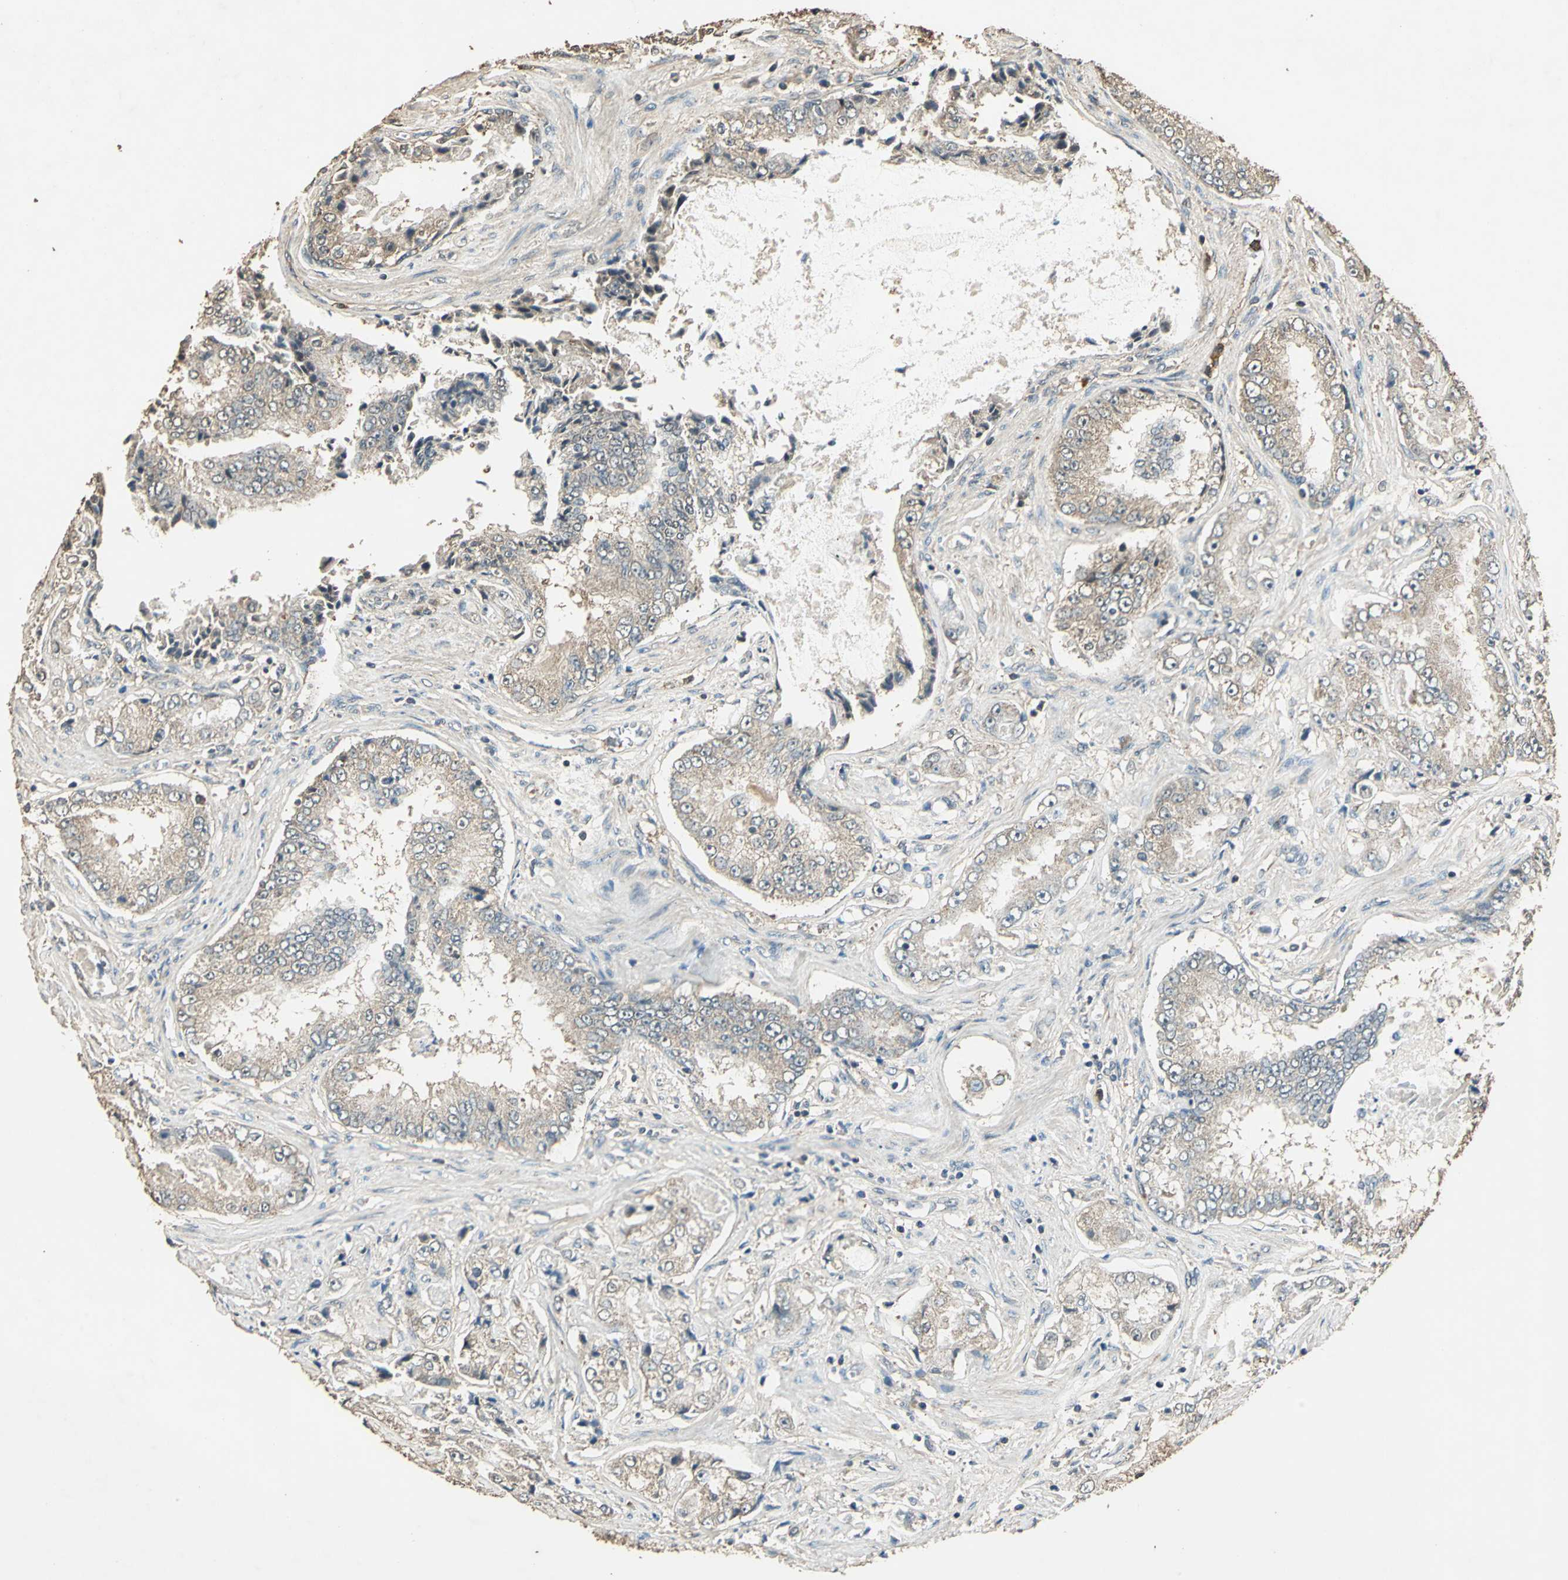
{"staining": {"intensity": "weak", "quantity": ">75%", "location": "cytoplasmic/membranous"}, "tissue": "prostate cancer", "cell_type": "Tumor cells", "image_type": "cancer", "snomed": [{"axis": "morphology", "description": "Adenocarcinoma, High grade"}, {"axis": "topography", "description": "Prostate"}], "caption": "IHC staining of prostate high-grade adenocarcinoma, which displays low levels of weak cytoplasmic/membranous expression in approximately >75% of tumor cells indicating weak cytoplasmic/membranous protein positivity. The staining was performed using DAB (3,3'-diaminobenzidine) (brown) for protein detection and nuclei were counterstained in hematoxylin (blue).", "gene": "TMPRSS4", "patient": {"sex": "male", "age": 73}}